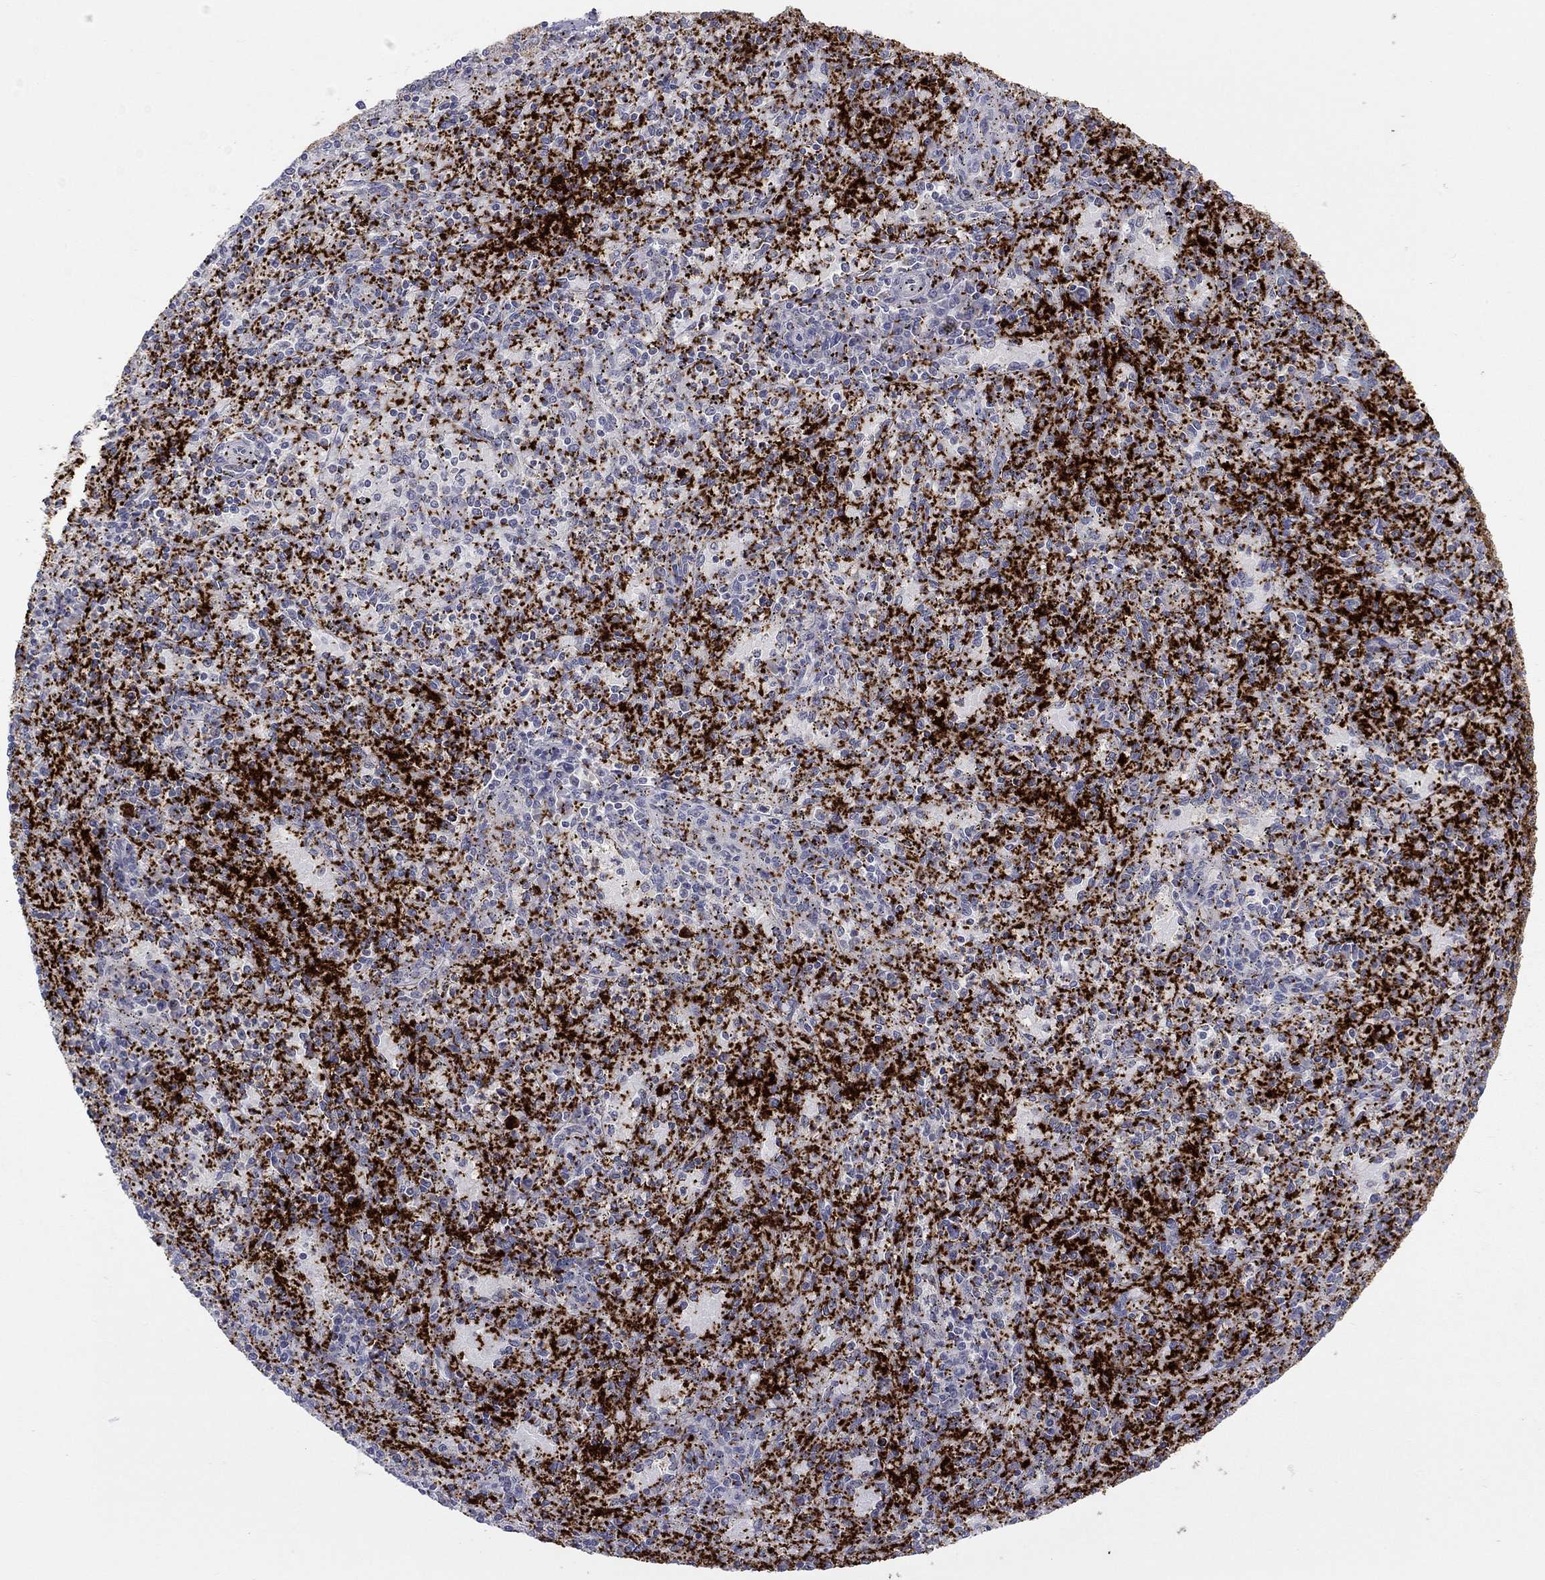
{"staining": {"intensity": "strong", "quantity": ">75%", "location": "cytoplasmic/membranous"}, "tissue": "spleen", "cell_type": "Cells in red pulp", "image_type": "normal", "snomed": [{"axis": "morphology", "description": "Normal tissue, NOS"}, {"axis": "topography", "description": "Spleen"}], "caption": "Immunohistochemistry (IHC) of normal human spleen reveals high levels of strong cytoplasmic/membranous positivity in about >75% of cells in red pulp. The staining is performed using DAB (3,3'-diaminobenzidine) brown chromogen to label protein expression. The nuclei are counter-stained blue using hematoxylin.", "gene": "ALOX12", "patient": {"sex": "male", "age": 60}}